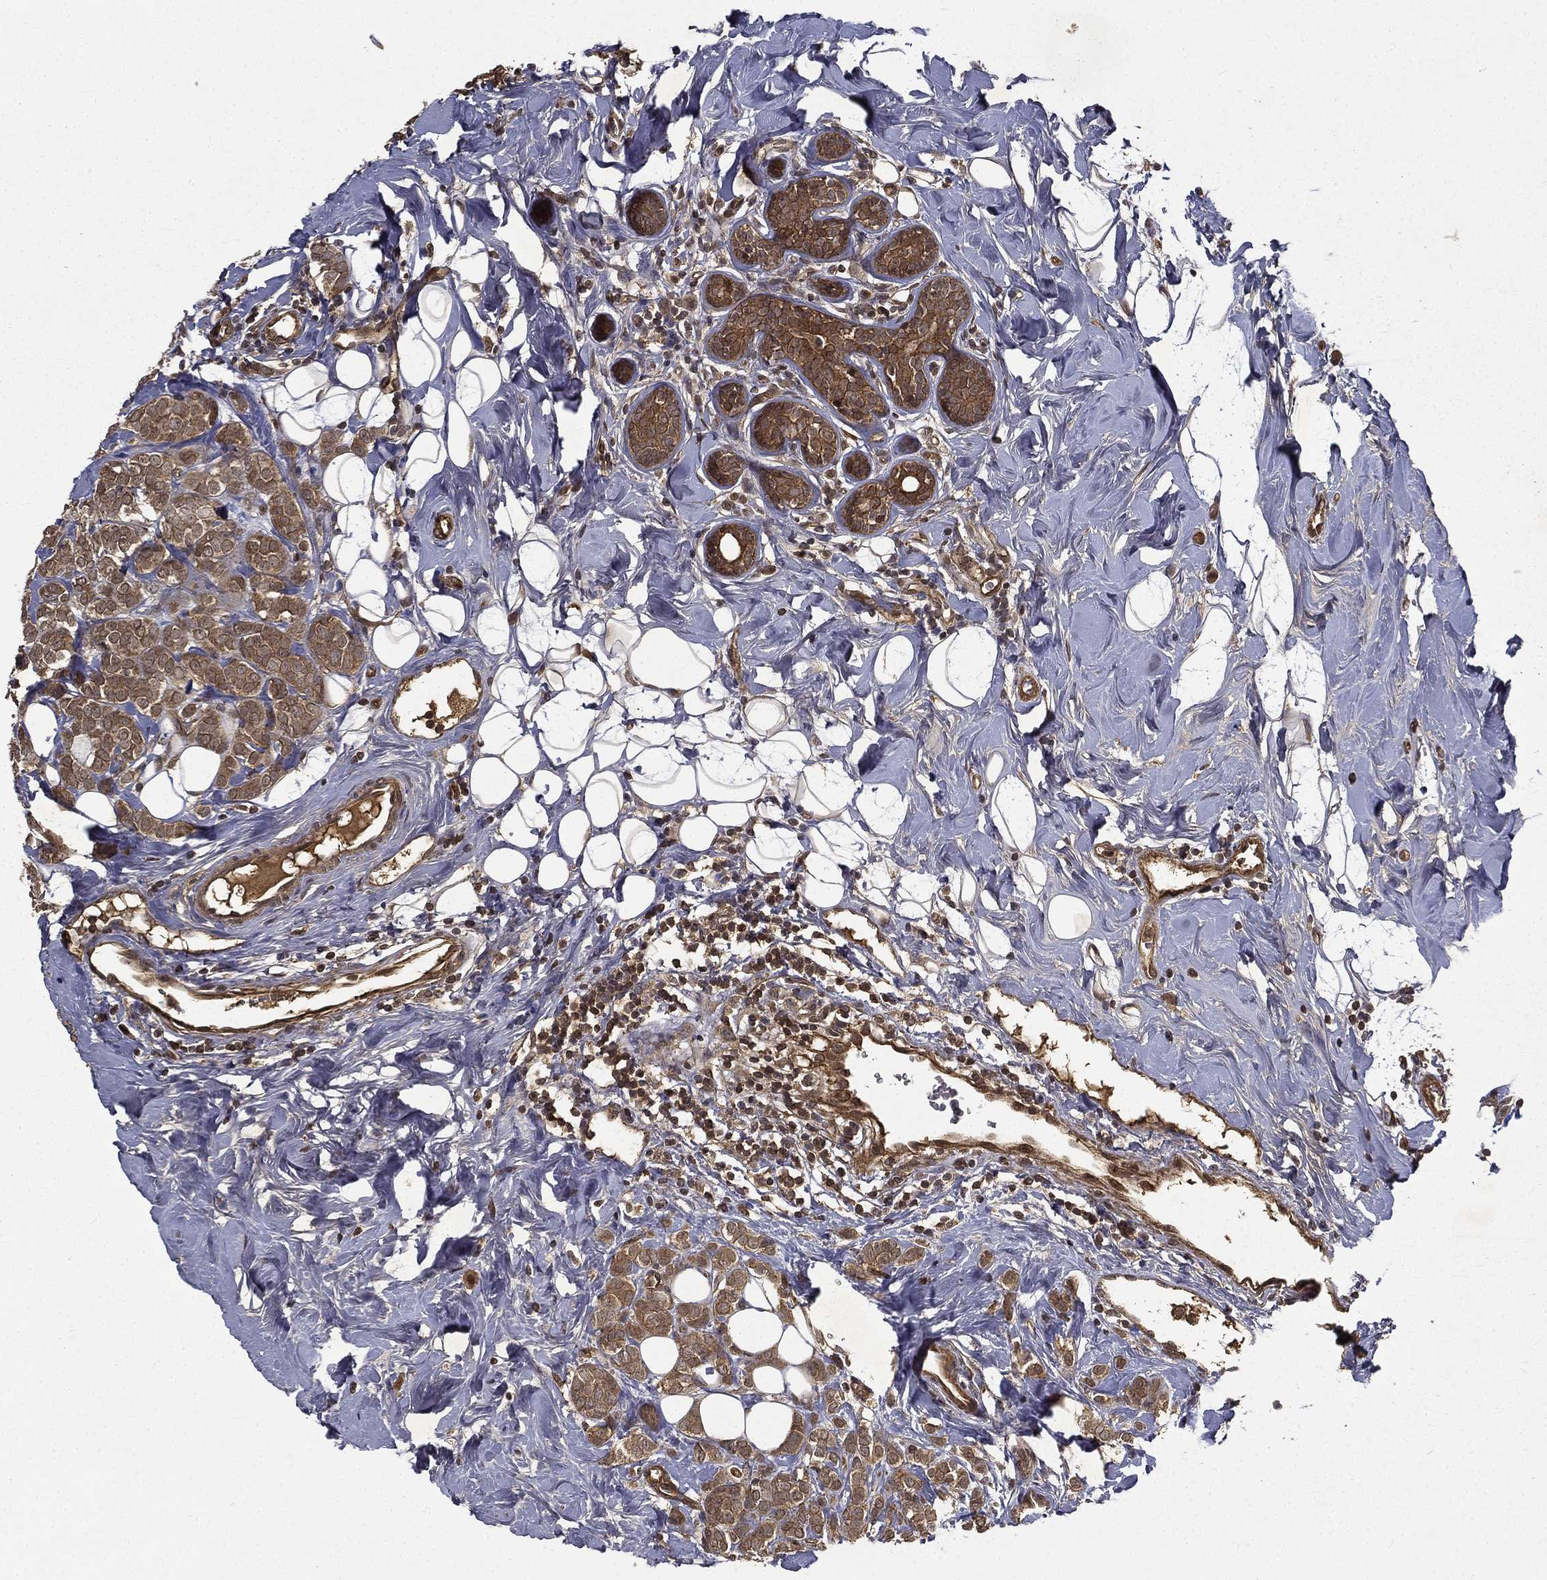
{"staining": {"intensity": "moderate", "quantity": ">75%", "location": "cytoplasmic/membranous"}, "tissue": "breast cancer", "cell_type": "Tumor cells", "image_type": "cancer", "snomed": [{"axis": "morphology", "description": "Lobular carcinoma"}, {"axis": "topography", "description": "Breast"}], "caption": "Lobular carcinoma (breast) tissue displays moderate cytoplasmic/membranous staining in approximately >75% of tumor cells, visualized by immunohistochemistry.", "gene": "FGD1", "patient": {"sex": "female", "age": 49}}